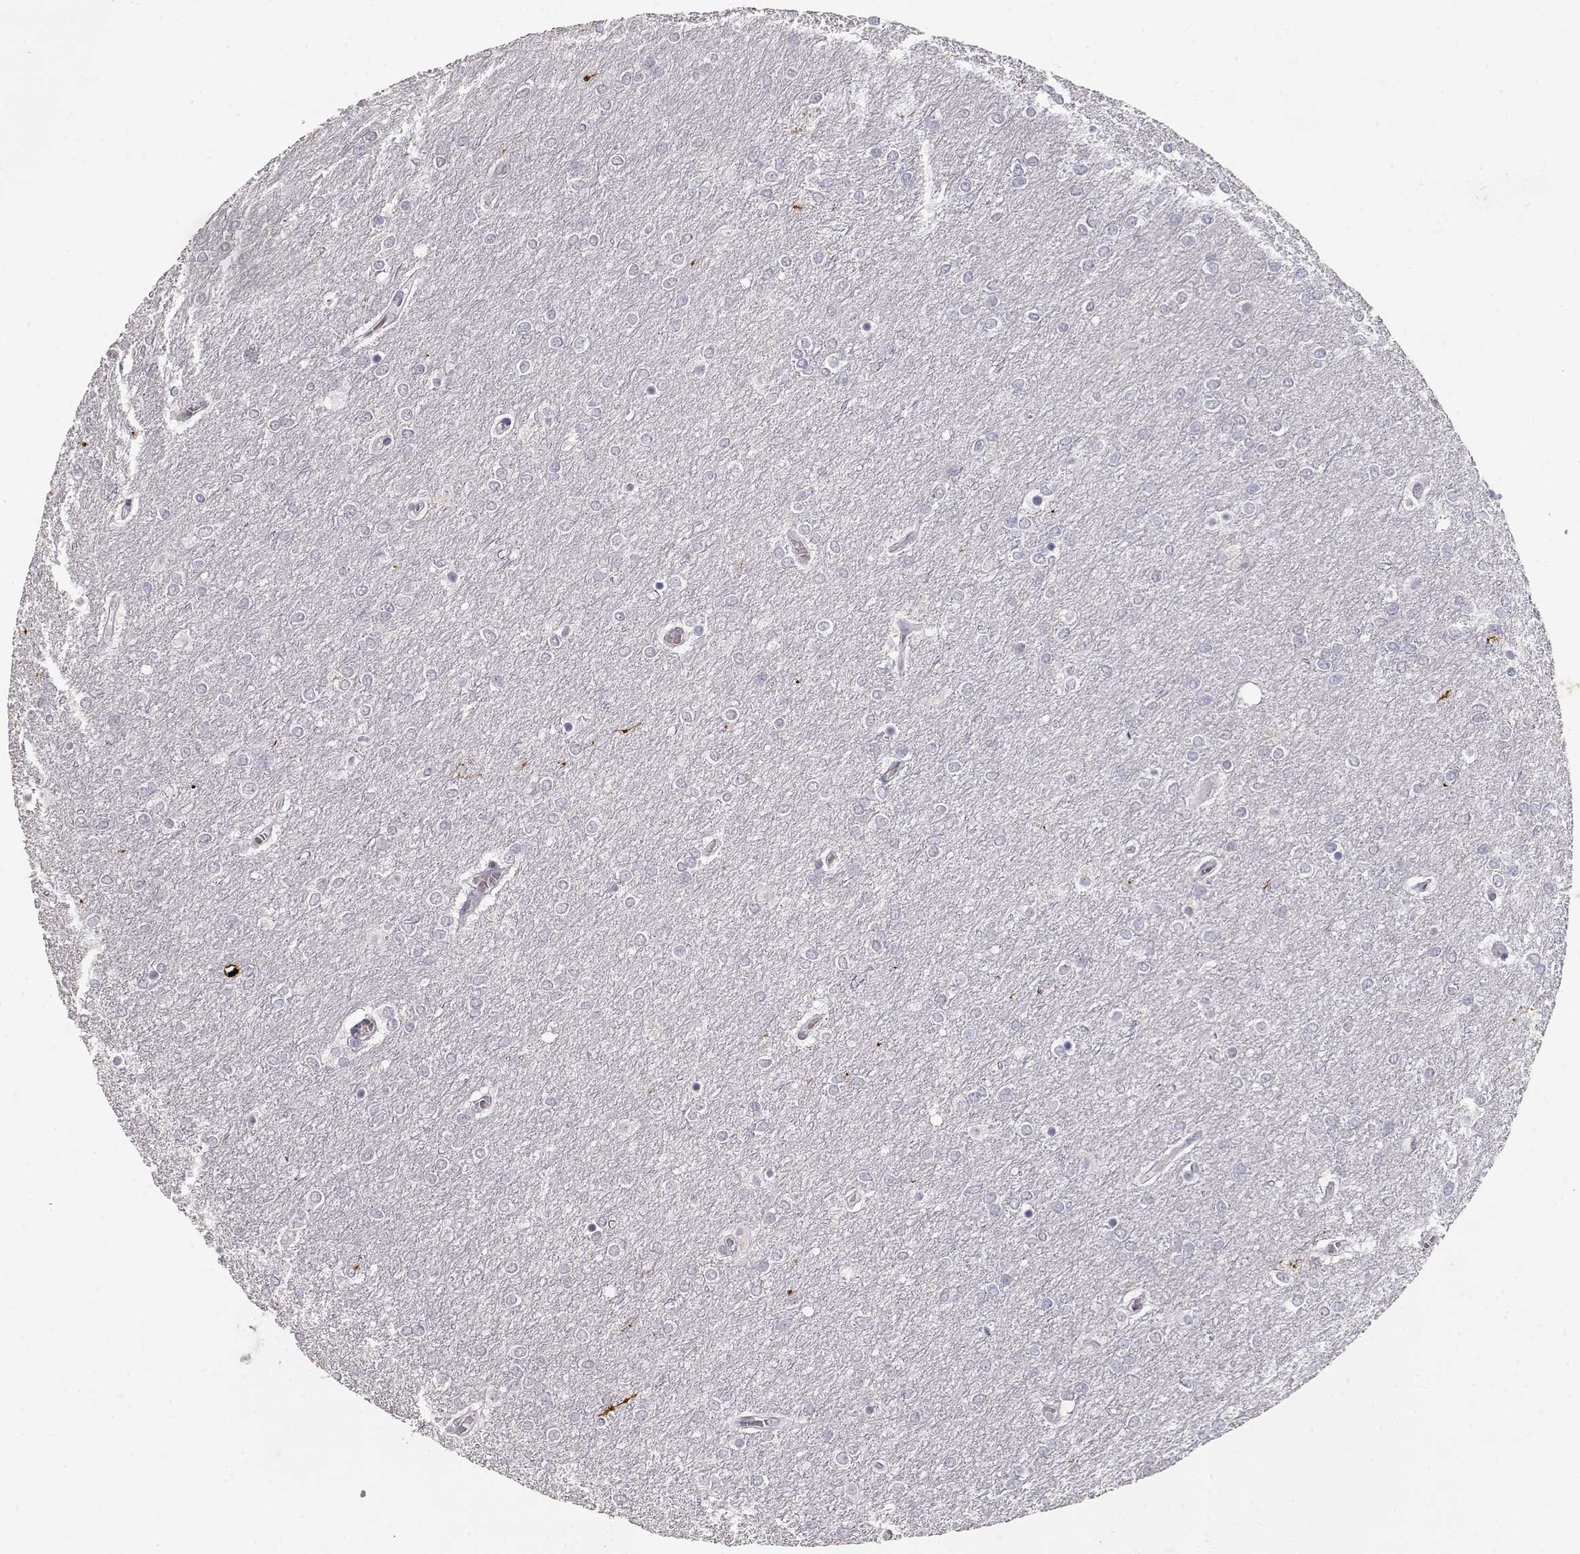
{"staining": {"intensity": "negative", "quantity": "none", "location": "none"}, "tissue": "glioma", "cell_type": "Tumor cells", "image_type": "cancer", "snomed": [{"axis": "morphology", "description": "Glioma, malignant, High grade"}, {"axis": "topography", "description": "Brain"}], "caption": "Protein analysis of malignant glioma (high-grade) demonstrates no significant expression in tumor cells.", "gene": "TPH2", "patient": {"sex": "female", "age": 61}}